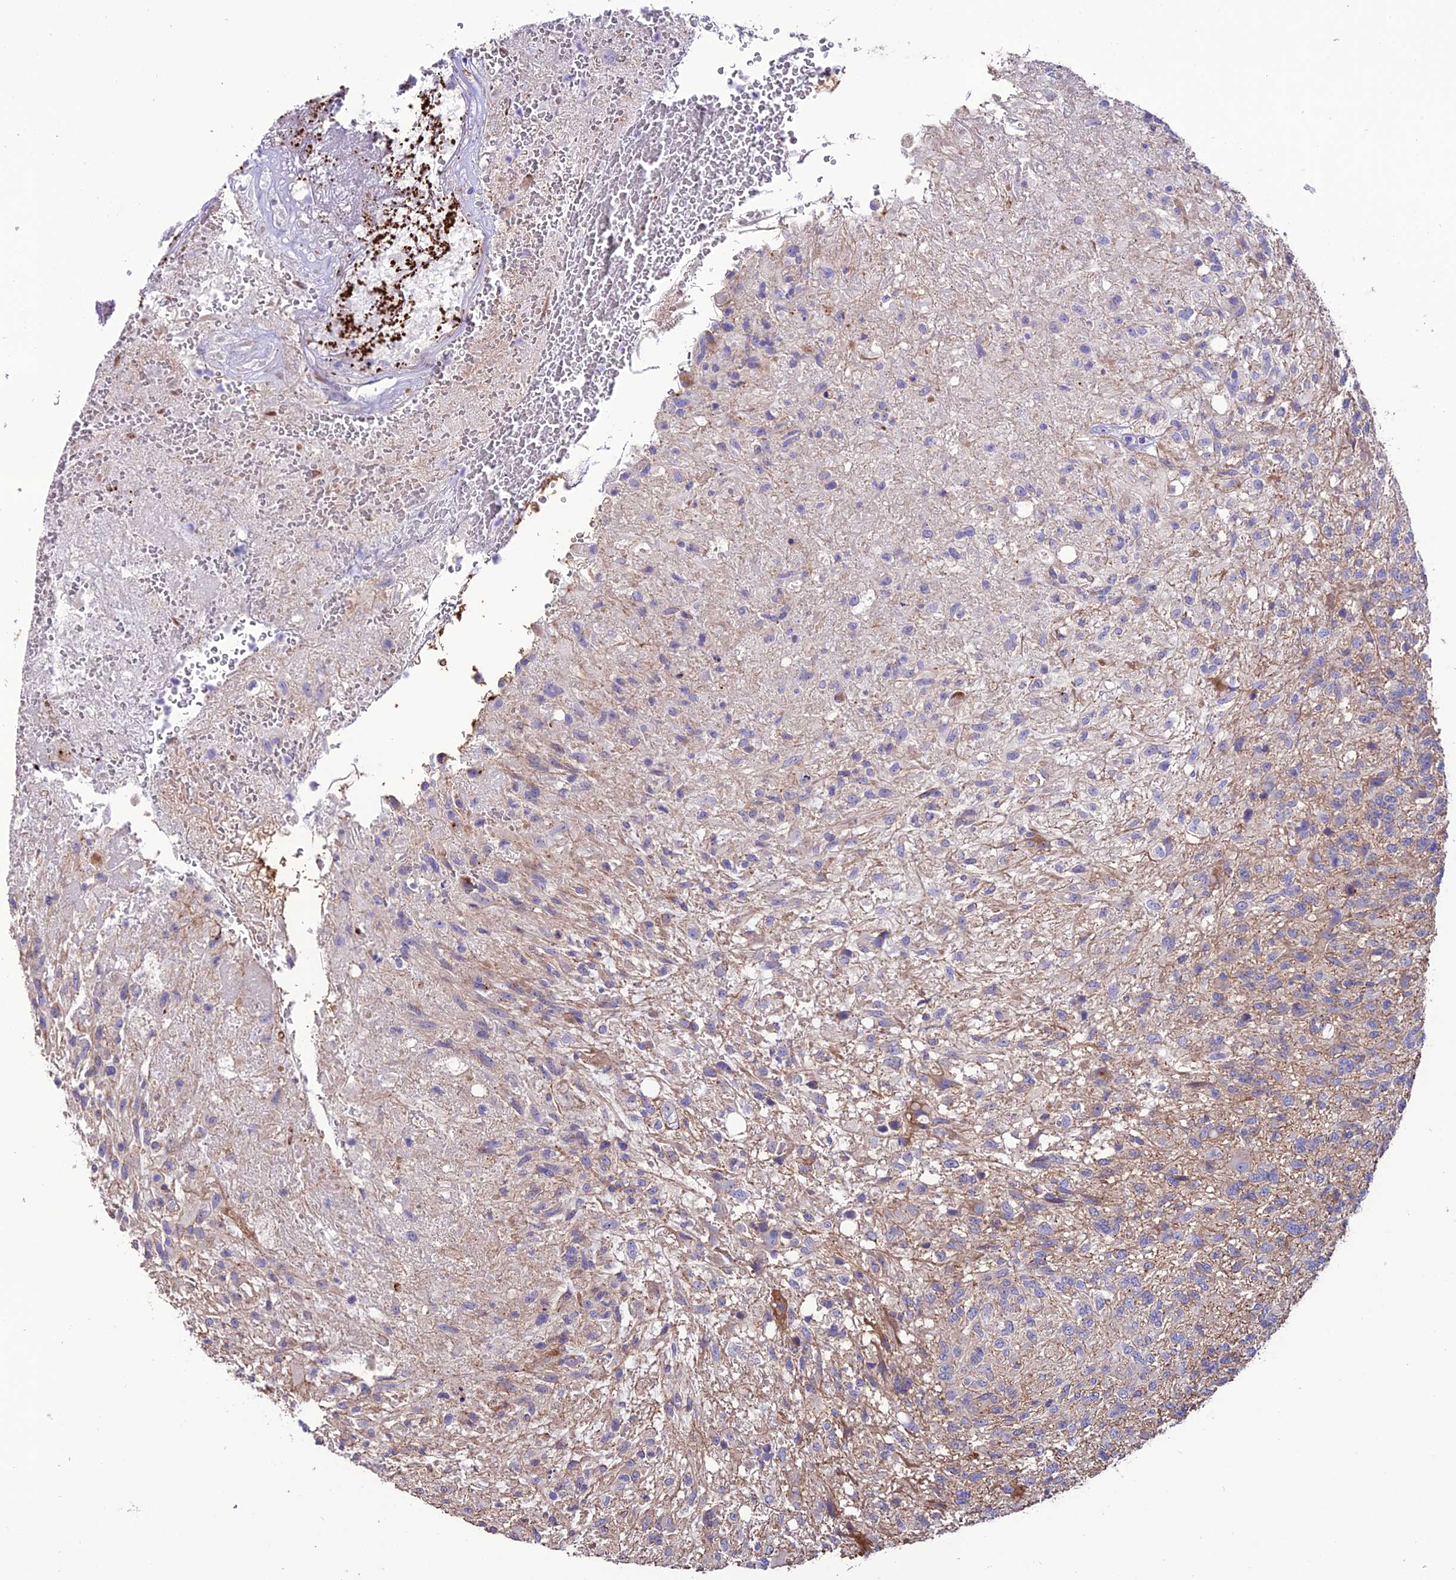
{"staining": {"intensity": "negative", "quantity": "none", "location": "none"}, "tissue": "glioma", "cell_type": "Tumor cells", "image_type": "cancer", "snomed": [{"axis": "morphology", "description": "Glioma, malignant, High grade"}, {"axis": "topography", "description": "Brain"}], "caption": "A micrograph of human glioma is negative for staining in tumor cells. Brightfield microscopy of immunohistochemistry stained with DAB (brown) and hematoxylin (blue), captured at high magnification.", "gene": "REX1BD", "patient": {"sex": "male", "age": 56}}